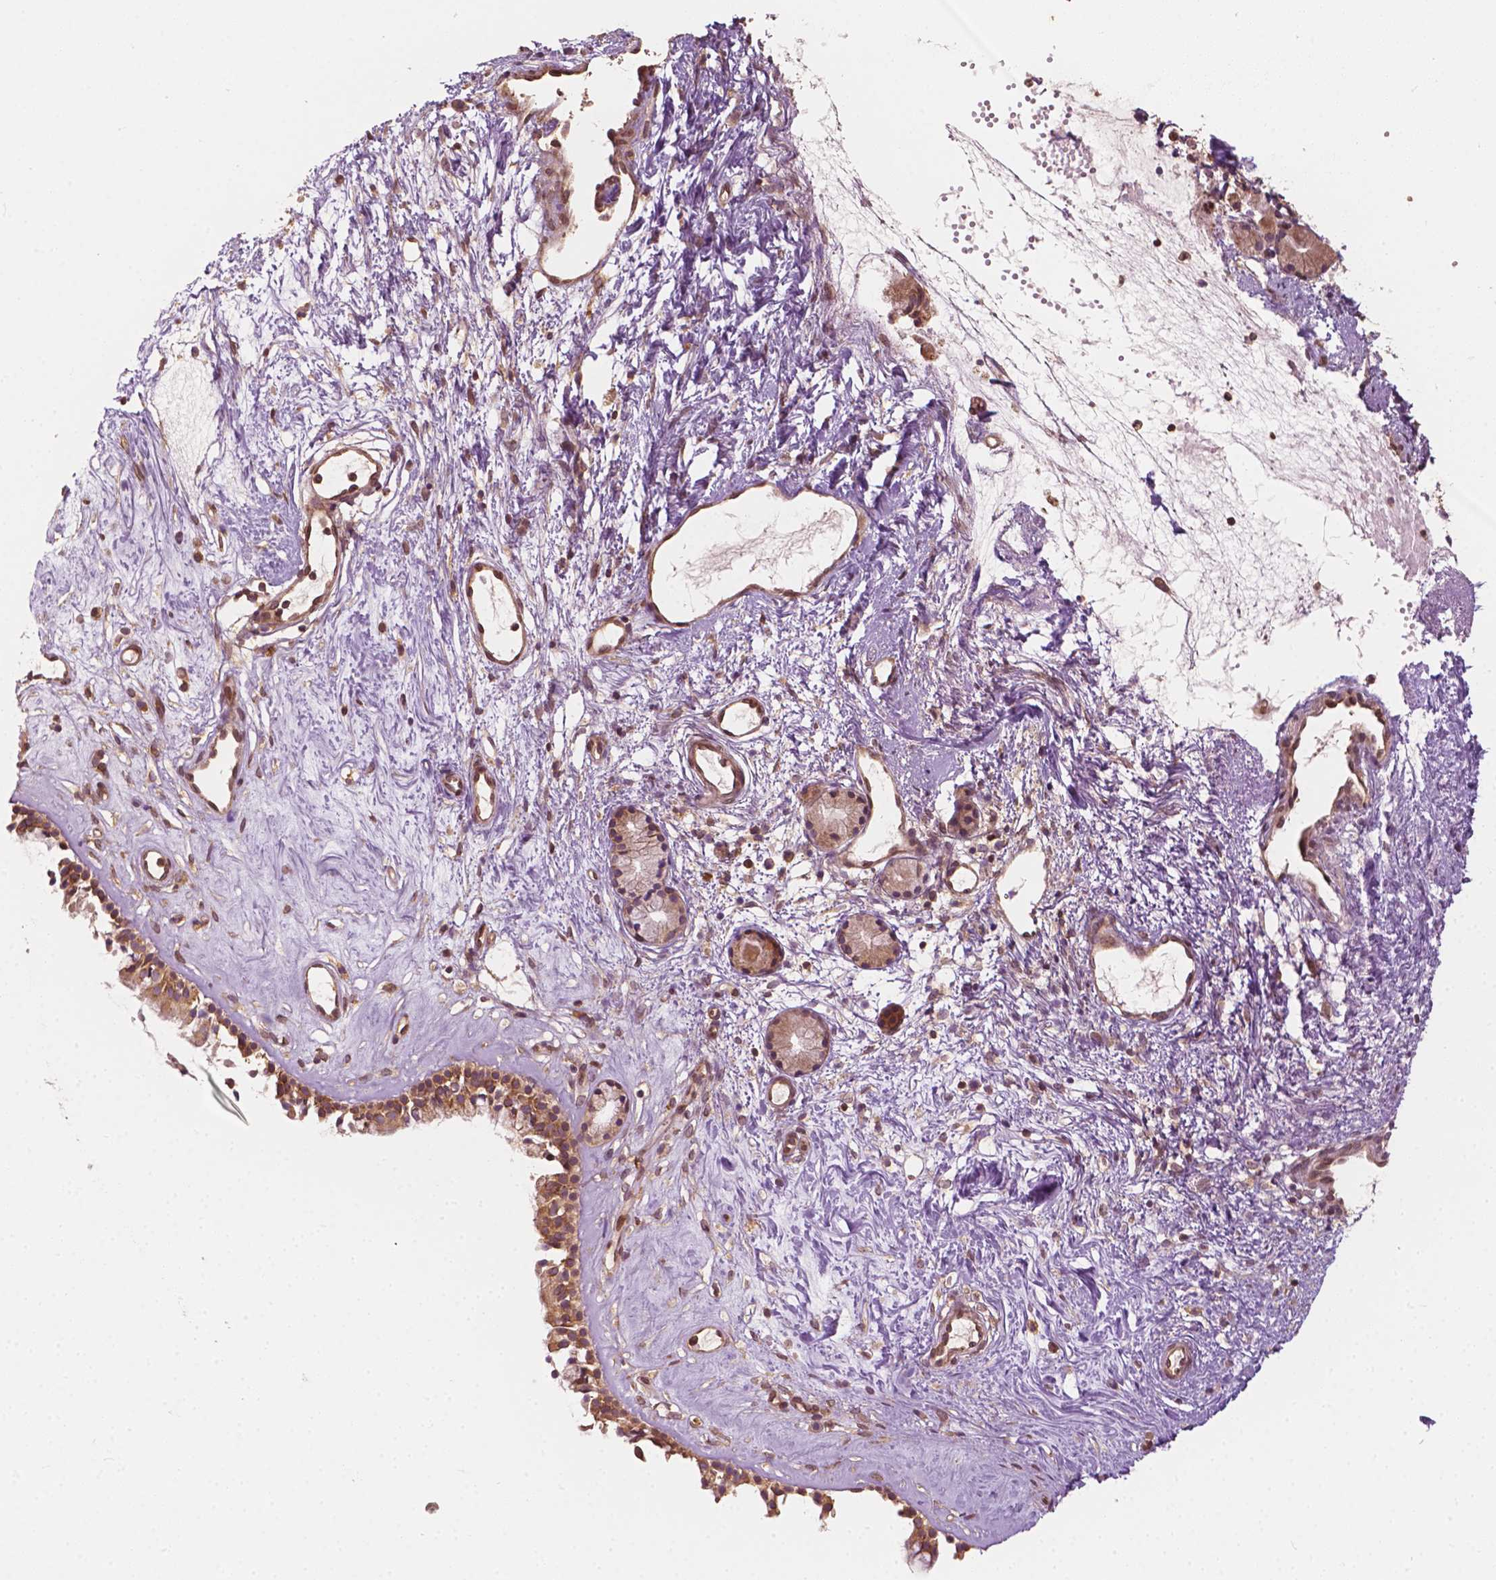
{"staining": {"intensity": "strong", "quantity": "25%-75%", "location": "cytoplasmic/membranous"}, "tissue": "nasopharynx", "cell_type": "Respiratory epithelial cells", "image_type": "normal", "snomed": [{"axis": "morphology", "description": "Normal tissue, NOS"}, {"axis": "topography", "description": "Nasopharynx"}], "caption": "Protein analysis of unremarkable nasopharynx exhibits strong cytoplasmic/membranous expression in approximately 25%-75% of respiratory epithelial cells.", "gene": "G3BP1", "patient": {"sex": "female", "age": 52}}